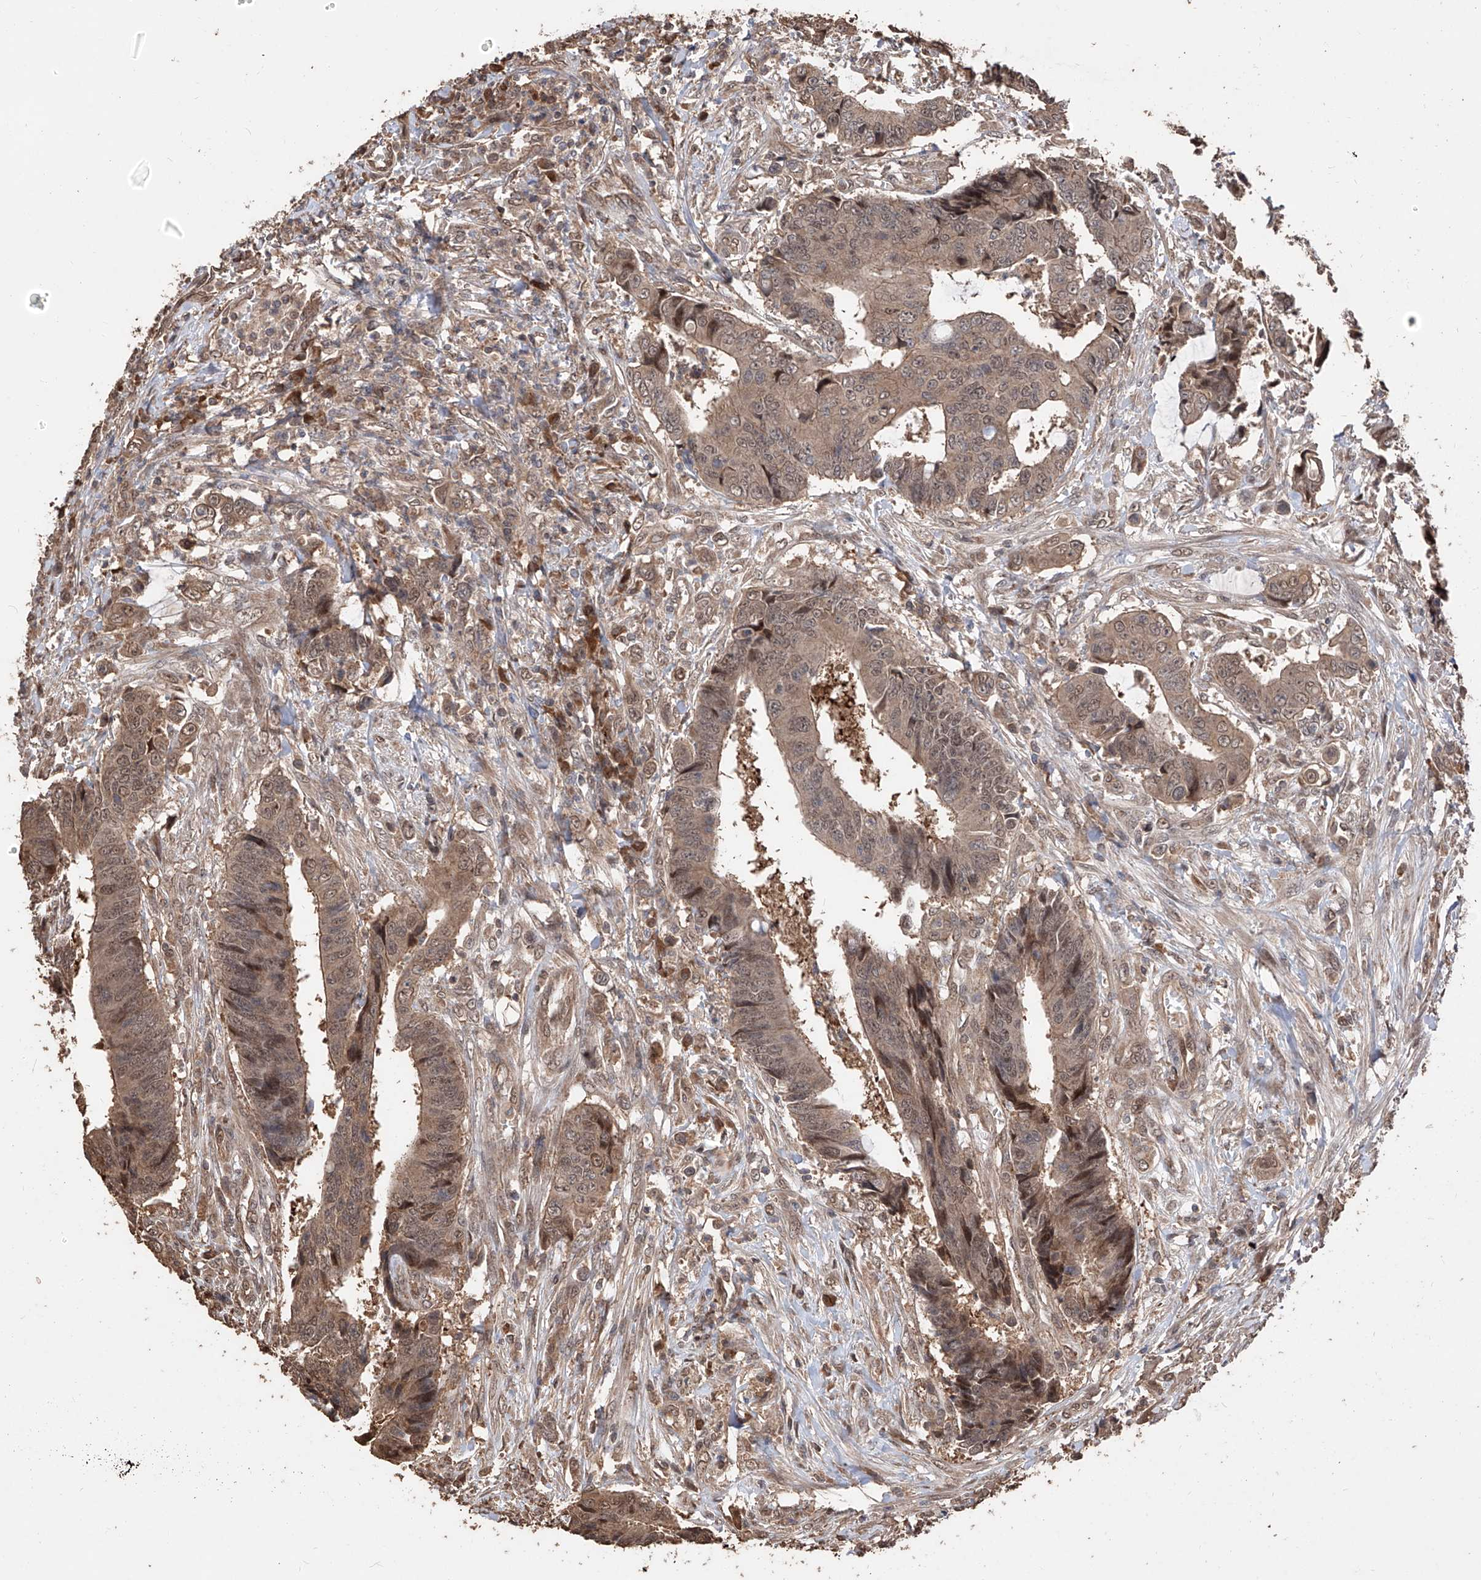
{"staining": {"intensity": "moderate", "quantity": ">75%", "location": "nuclear"}, "tissue": "colorectal cancer", "cell_type": "Tumor cells", "image_type": "cancer", "snomed": [{"axis": "morphology", "description": "Adenocarcinoma, NOS"}, {"axis": "topography", "description": "Rectum"}], "caption": "Immunohistochemical staining of colorectal cancer (adenocarcinoma) displays medium levels of moderate nuclear protein positivity in approximately >75% of tumor cells.", "gene": "FAM135A", "patient": {"sex": "male", "age": 84}}